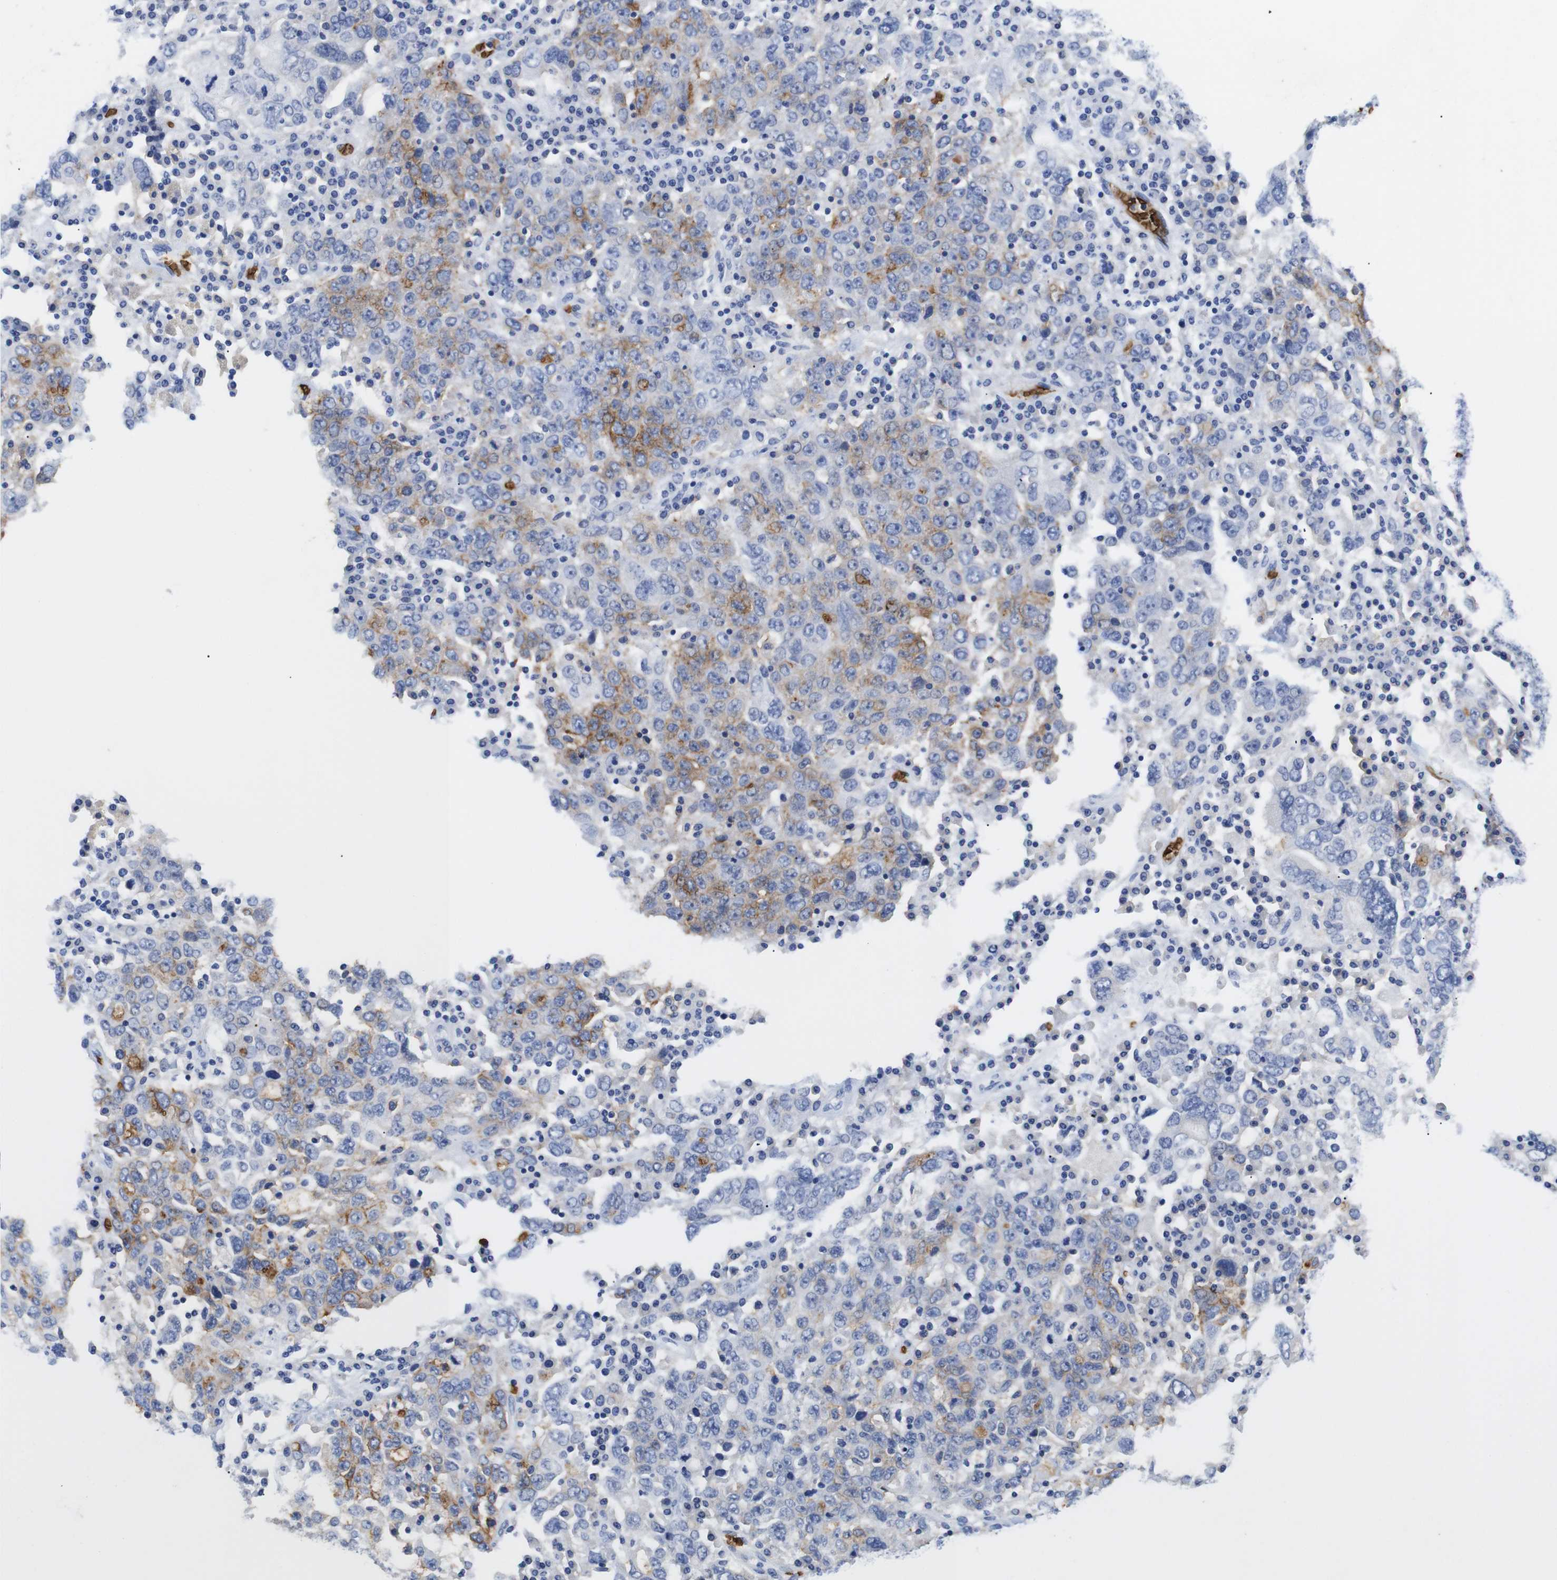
{"staining": {"intensity": "moderate", "quantity": "25%-75%", "location": "cytoplasmic/membranous"}, "tissue": "ovarian cancer", "cell_type": "Tumor cells", "image_type": "cancer", "snomed": [{"axis": "morphology", "description": "Carcinoma, endometroid"}, {"axis": "topography", "description": "Ovary"}], "caption": "An immunohistochemistry micrograph of neoplastic tissue is shown. Protein staining in brown highlights moderate cytoplasmic/membranous positivity in endometroid carcinoma (ovarian) within tumor cells.", "gene": "S1PR2", "patient": {"sex": "female", "age": 62}}